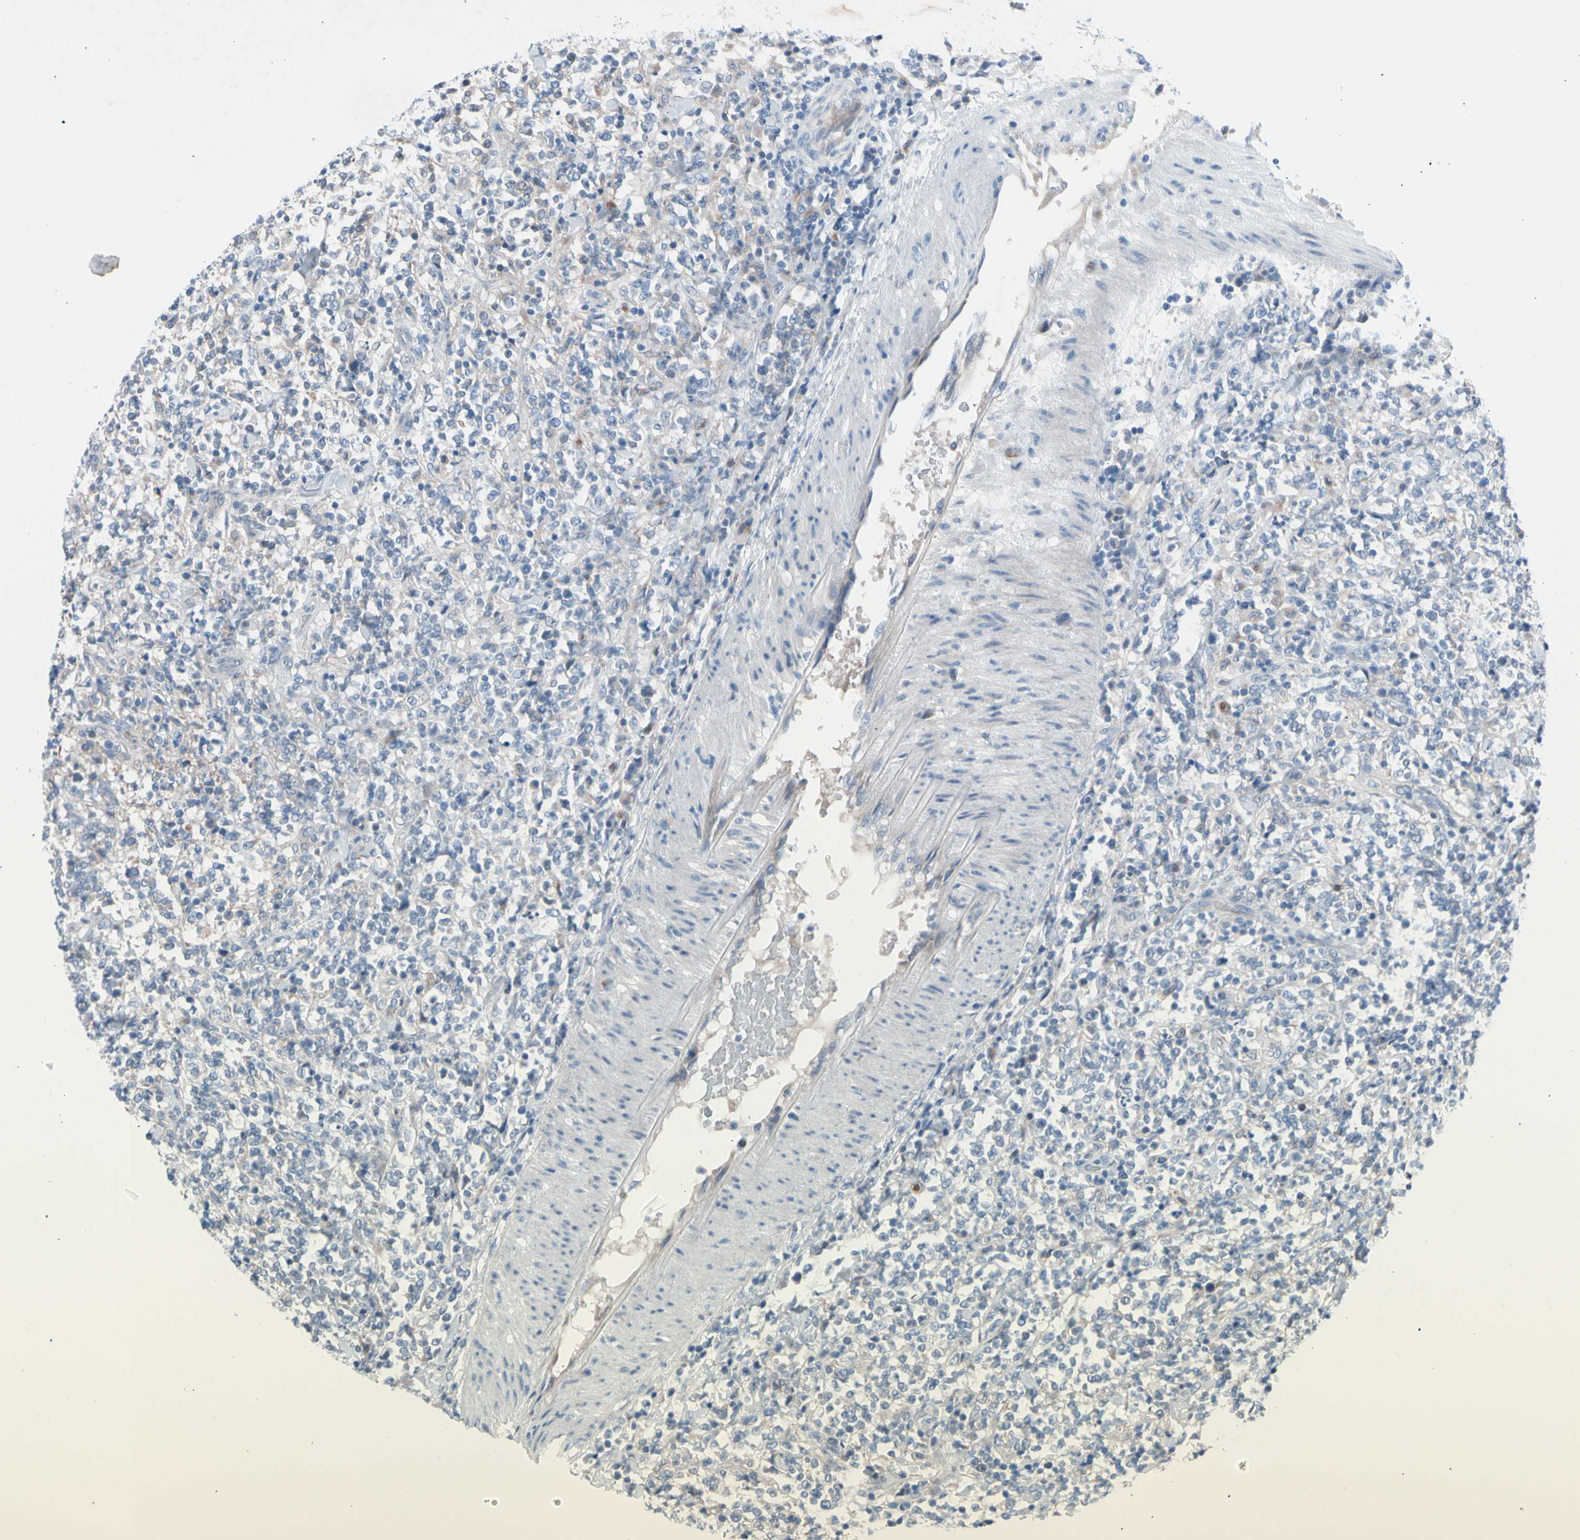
{"staining": {"intensity": "negative", "quantity": "none", "location": "none"}, "tissue": "lymphoma", "cell_type": "Tumor cells", "image_type": "cancer", "snomed": [{"axis": "morphology", "description": "Malignant lymphoma, non-Hodgkin's type, High grade"}, {"axis": "topography", "description": "Soft tissue"}], "caption": "Malignant lymphoma, non-Hodgkin's type (high-grade) stained for a protein using immunohistochemistry (IHC) reveals no positivity tumor cells.", "gene": "CASQ1", "patient": {"sex": "male", "age": 18}}